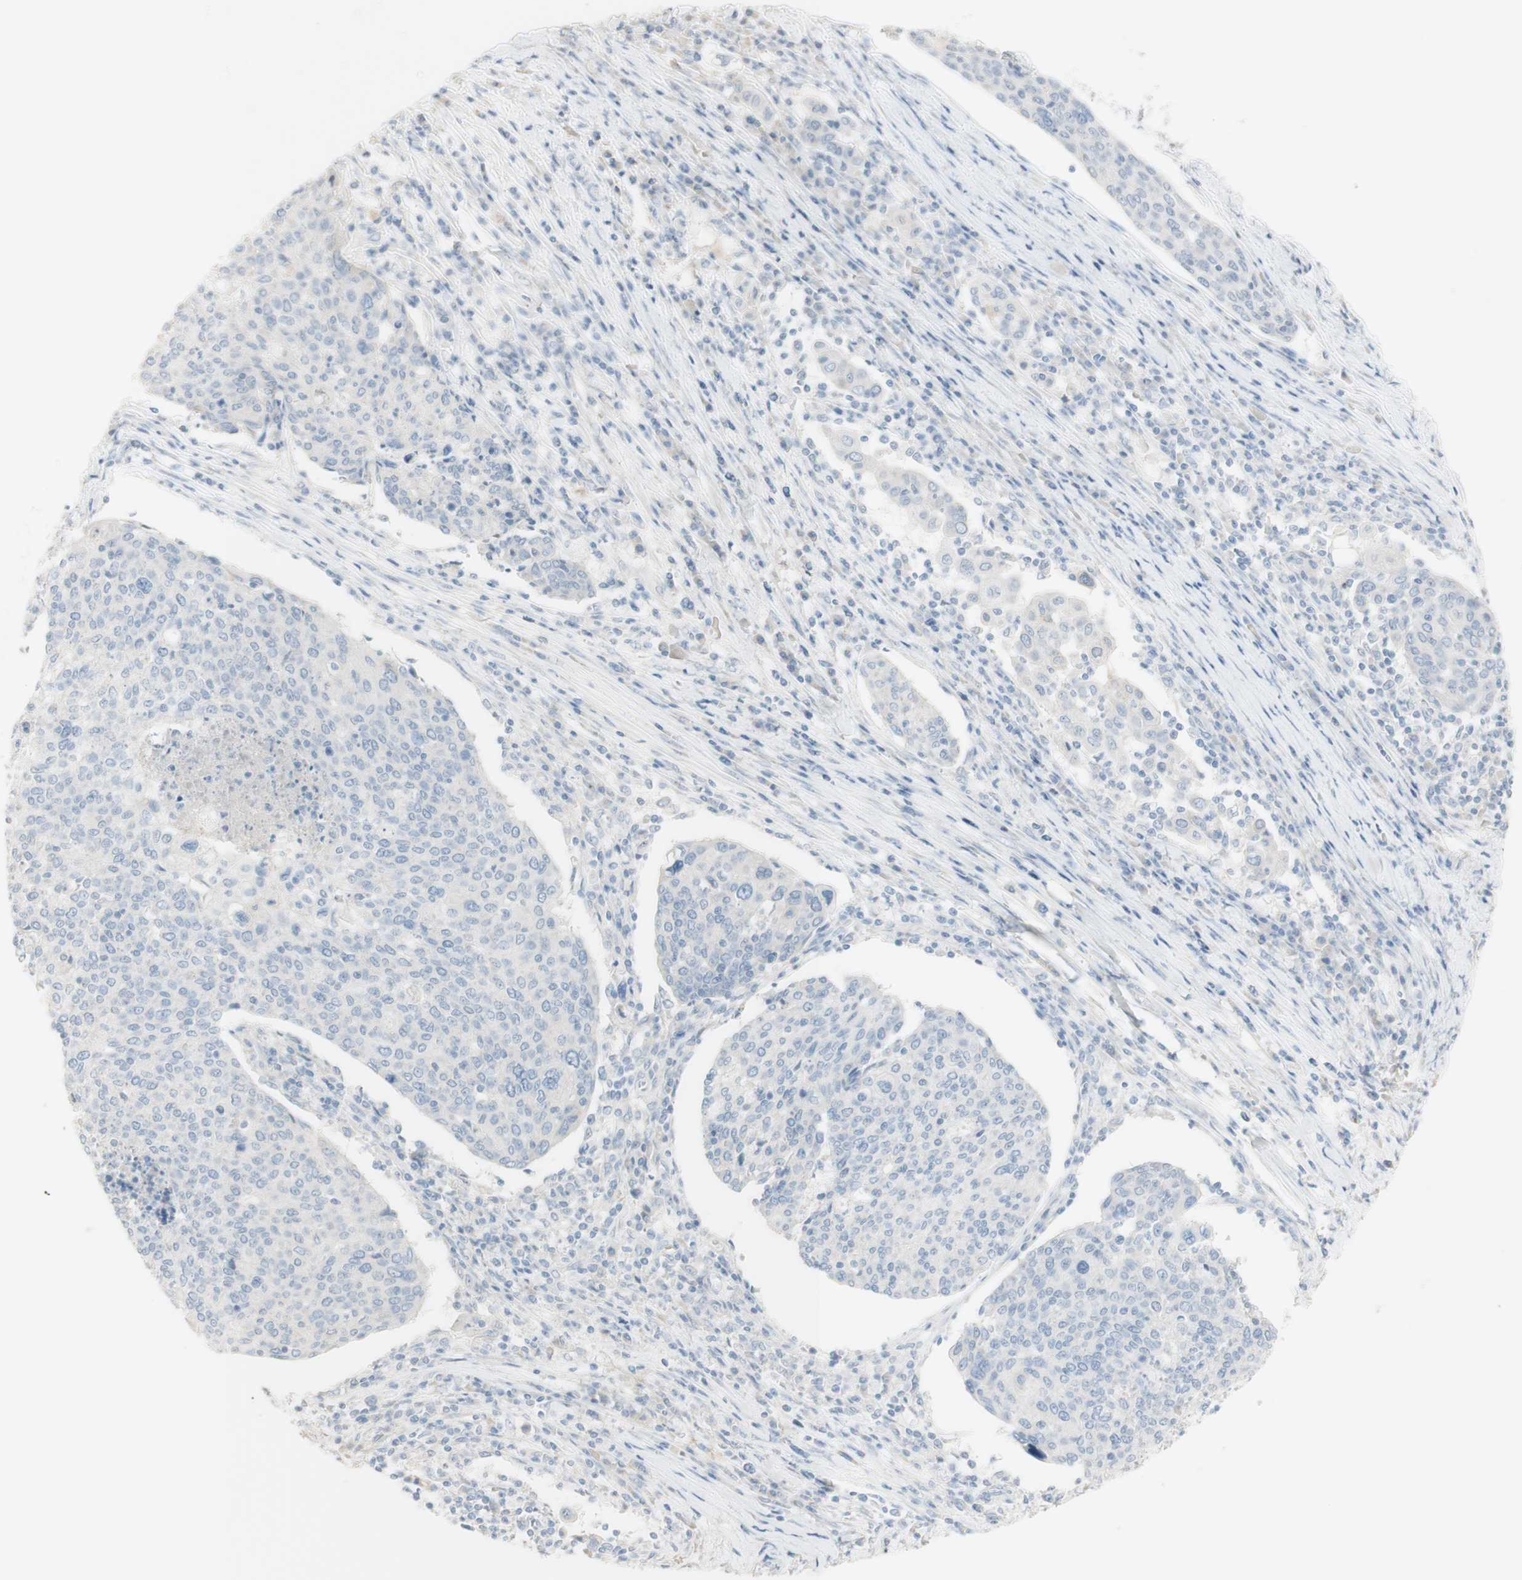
{"staining": {"intensity": "negative", "quantity": "none", "location": "none"}, "tissue": "cervical cancer", "cell_type": "Tumor cells", "image_type": "cancer", "snomed": [{"axis": "morphology", "description": "Squamous cell carcinoma, NOS"}, {"axis": "topography", "description": "Cervix"}], "caption": "Immunohistochemistry (IHC) micrograph of cervical squamous cell carcinoma stained for a protein (brown), which reveals no expression in tumor cells.", "gene": "ART3", "patient": {"sex": "female", "age": 40}}